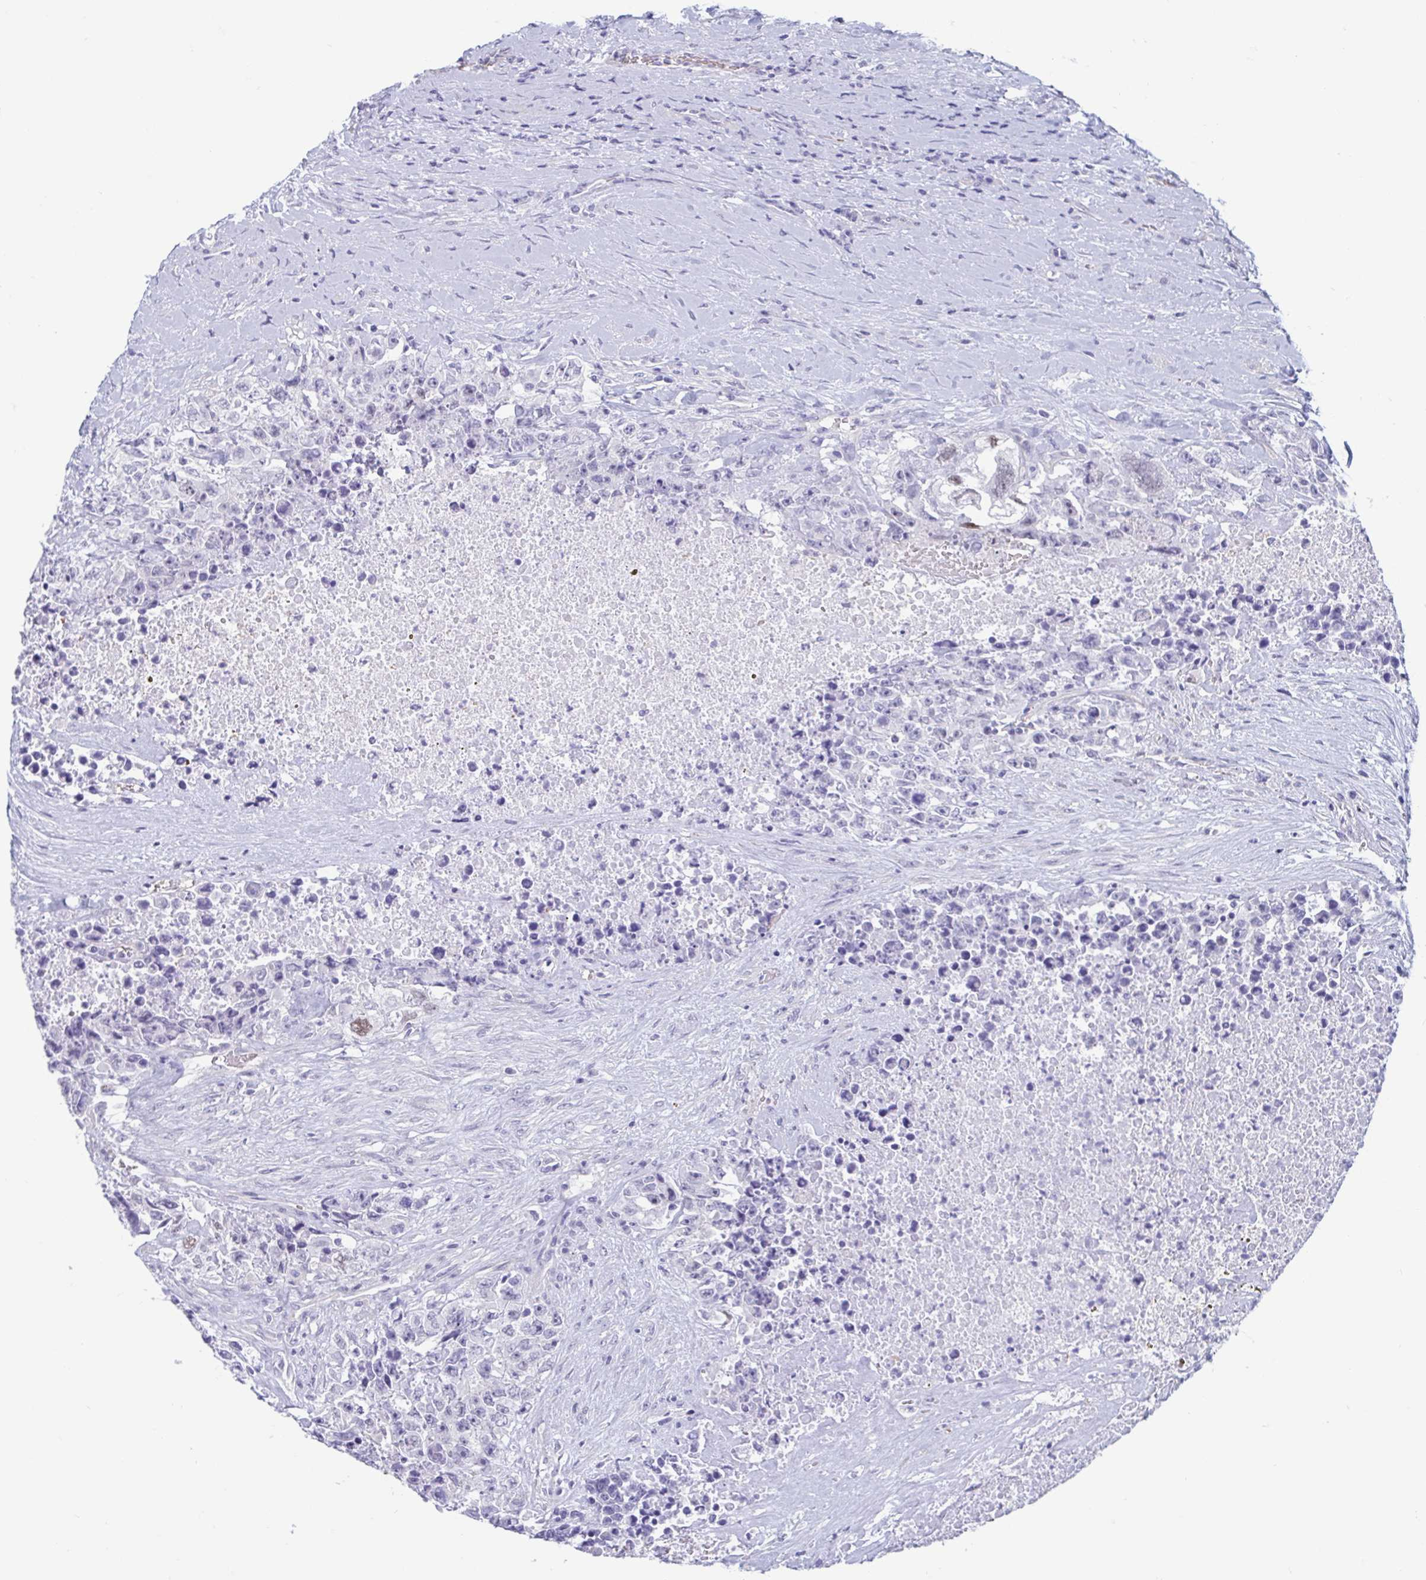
{"staining": {"intensity": "negative", "quantity": "none", "location": "none"}, "tissue": "testis cancer", "cell_type": "Tumor cells", "image_type": "cancer", "snomed": [{"axis": "morphology", "description": "Carcinoma, Embryonal, NOS"}, {"axis": "topography", "description": "Testis"}], "caption": "Immunohistochemistry (IHC) of human embryonal carcinoma (testis) demonstrates no expression in tumor cells.", "gene": "MORC4", "patient": {"sex": "male", "age": 24}}